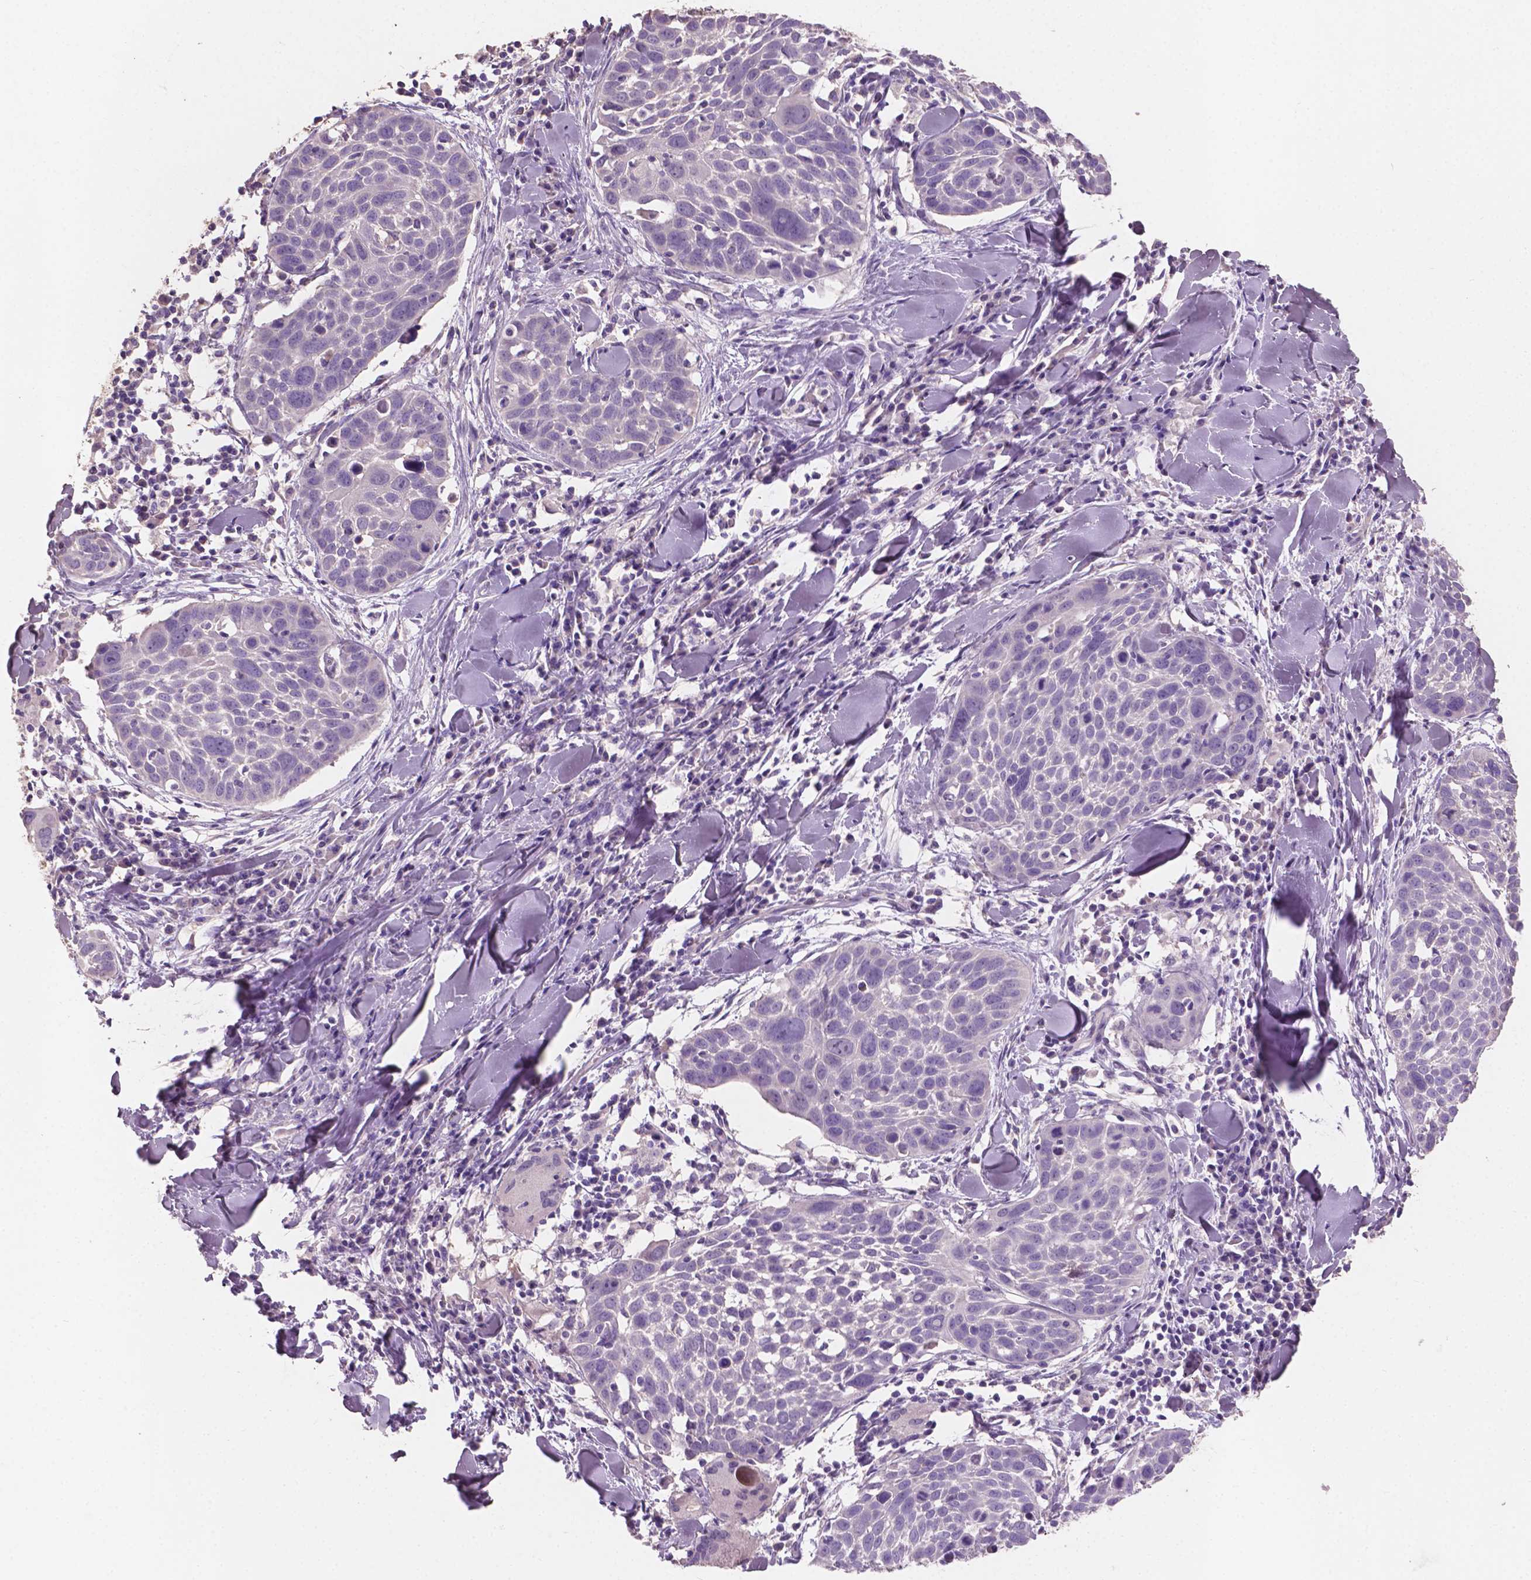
{"staining": {"intensity": "negative", "quantity": "none", "location": "none"}, "tissue": "lung cancer", "cell_type": "Tumor cells", "image_type": "cancer", "snomed": [{"axis": "morphology", "description": "Squamous cell carcinoma, NOS"}, {"axis": "topography", "description": "Lung"}], "caption": "The image exhibits no significant expression in tumor cells of lung squamous cell carcinoma.", "gene": "SBSN", "patient": {"sex": "male", "age": 57}}